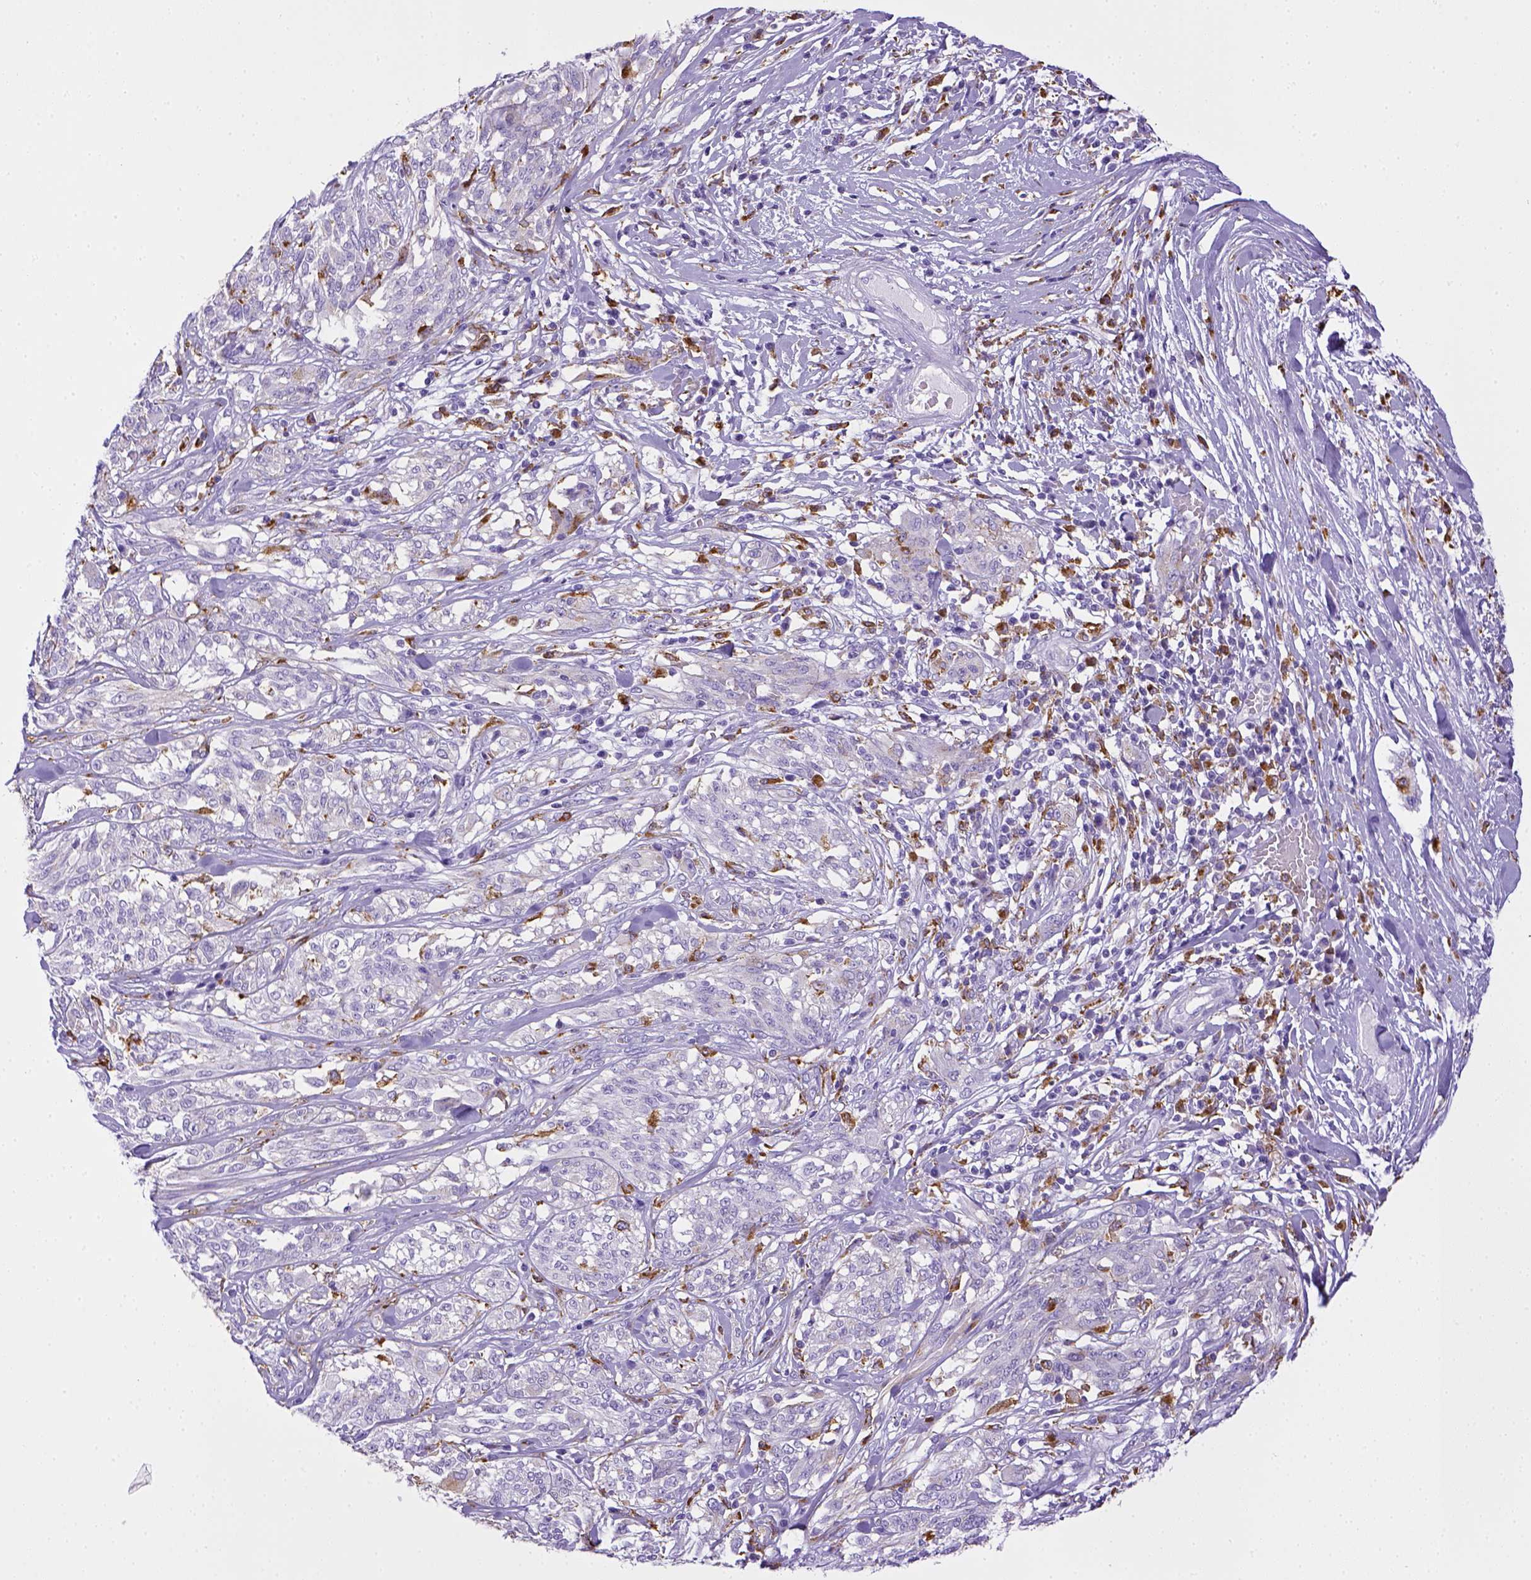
{"staining": {"intensity": "negative", "quantity": "none", "location": "none"}, "tissue": "melanoma", "cell_type": "Tumor cells", "image_type": "cancer", "snomed": [{"axis": "morphology", "description": "Malignant melanoma, NOS"}, {"axis": "topography", "description": "Skin"}], "caption": "Melanoma was stained to show a protein in brown. There is no significant expression in tumor cells.", "gene": "CD68", "patient": {"sex": "female", "age": 91}}